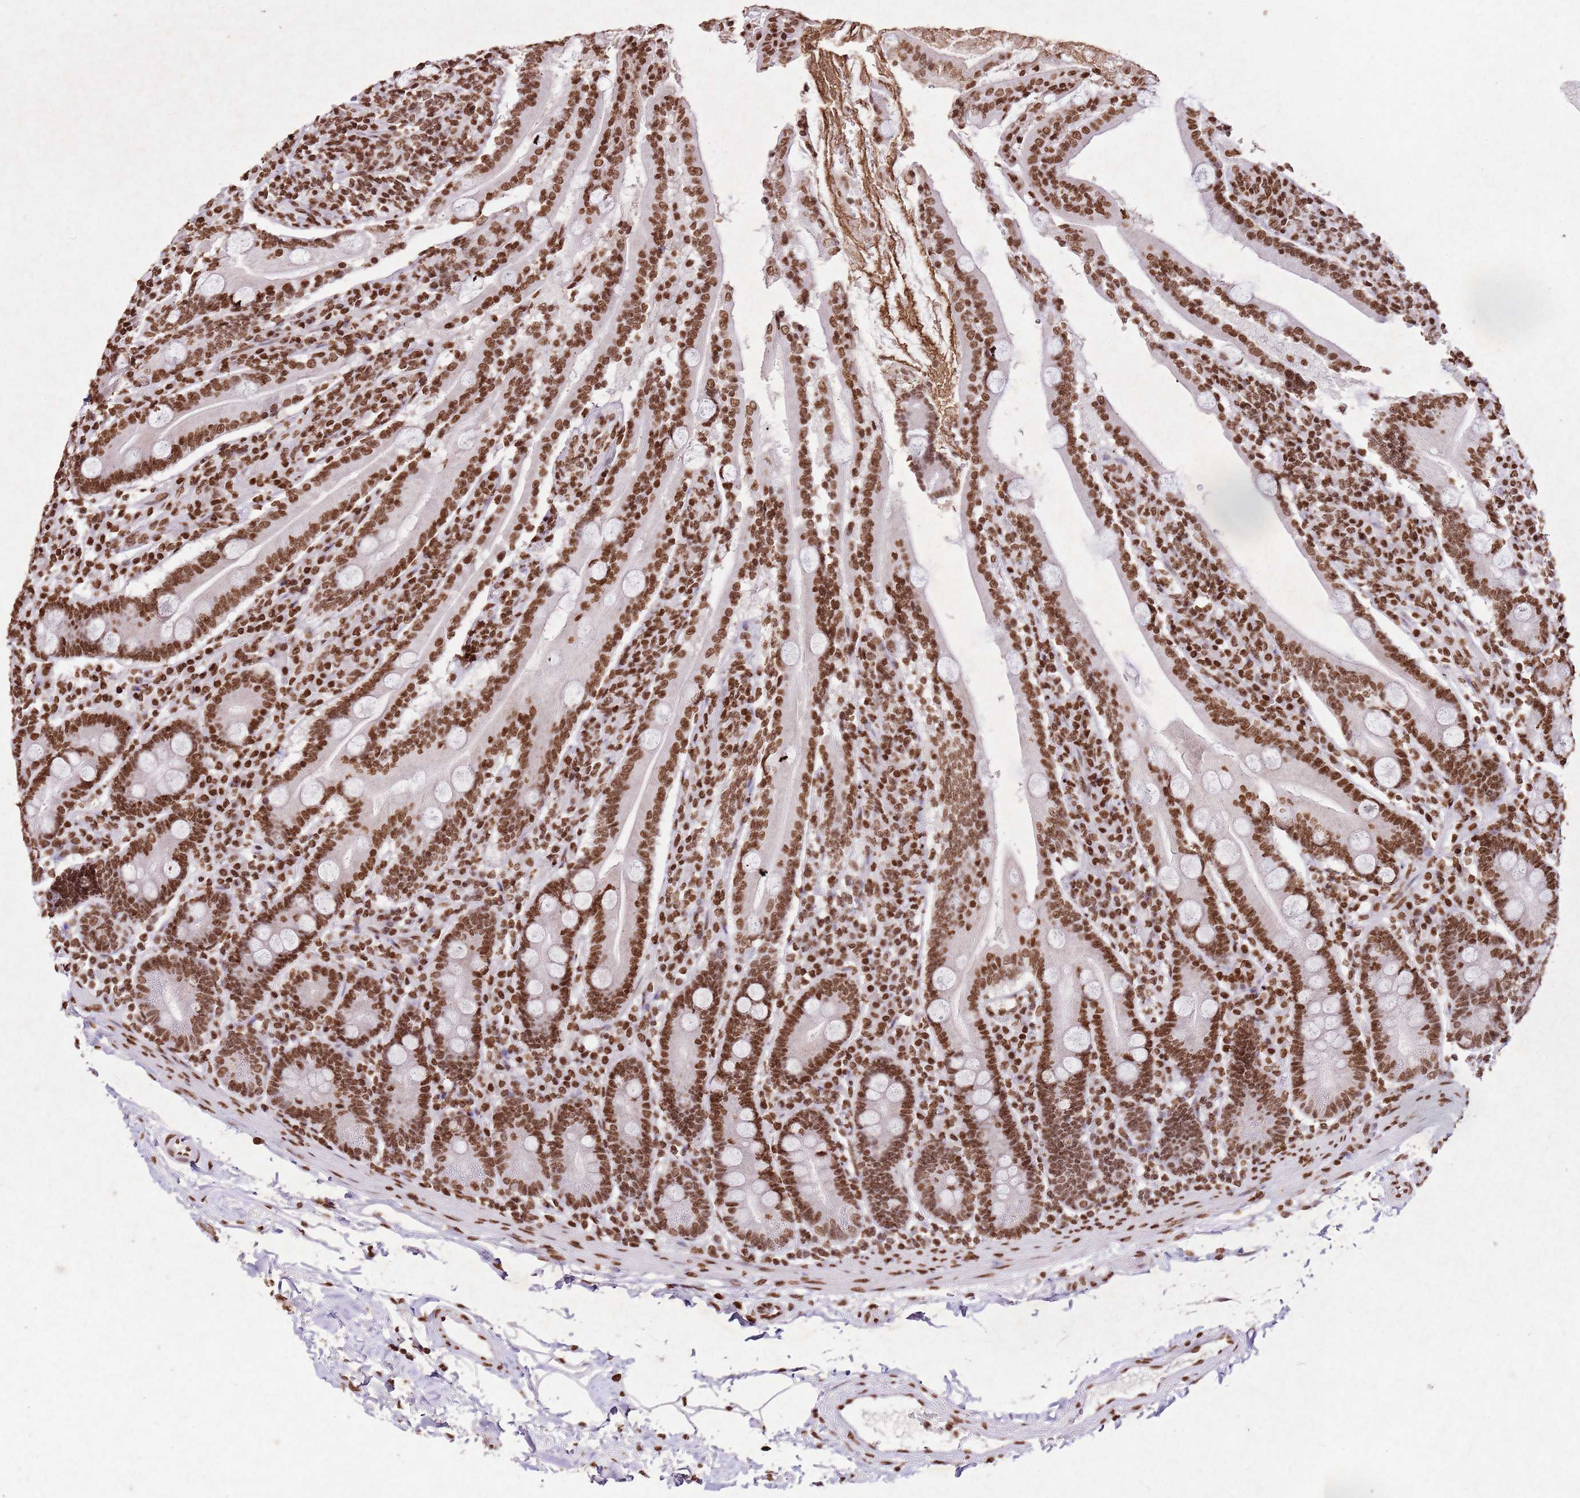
{"staining": {"intensity": "moderate", "quantity": ">75%", "location": "nuclear"}, "tissue": "duodenum", "cell_type": "Glandular cells", "image_type": "normal", "snomed": [{"axis": "morphology", "description": "Normal tissue, NOS"}, {"axis": "topography", "description": "Duodenum"}], "caption": "Moderate nuclear staining is present in about >75% of glandular cells in benign duodenum.", "gene": "BMAL1", "patient": {"sex": "male", "age": 35}}